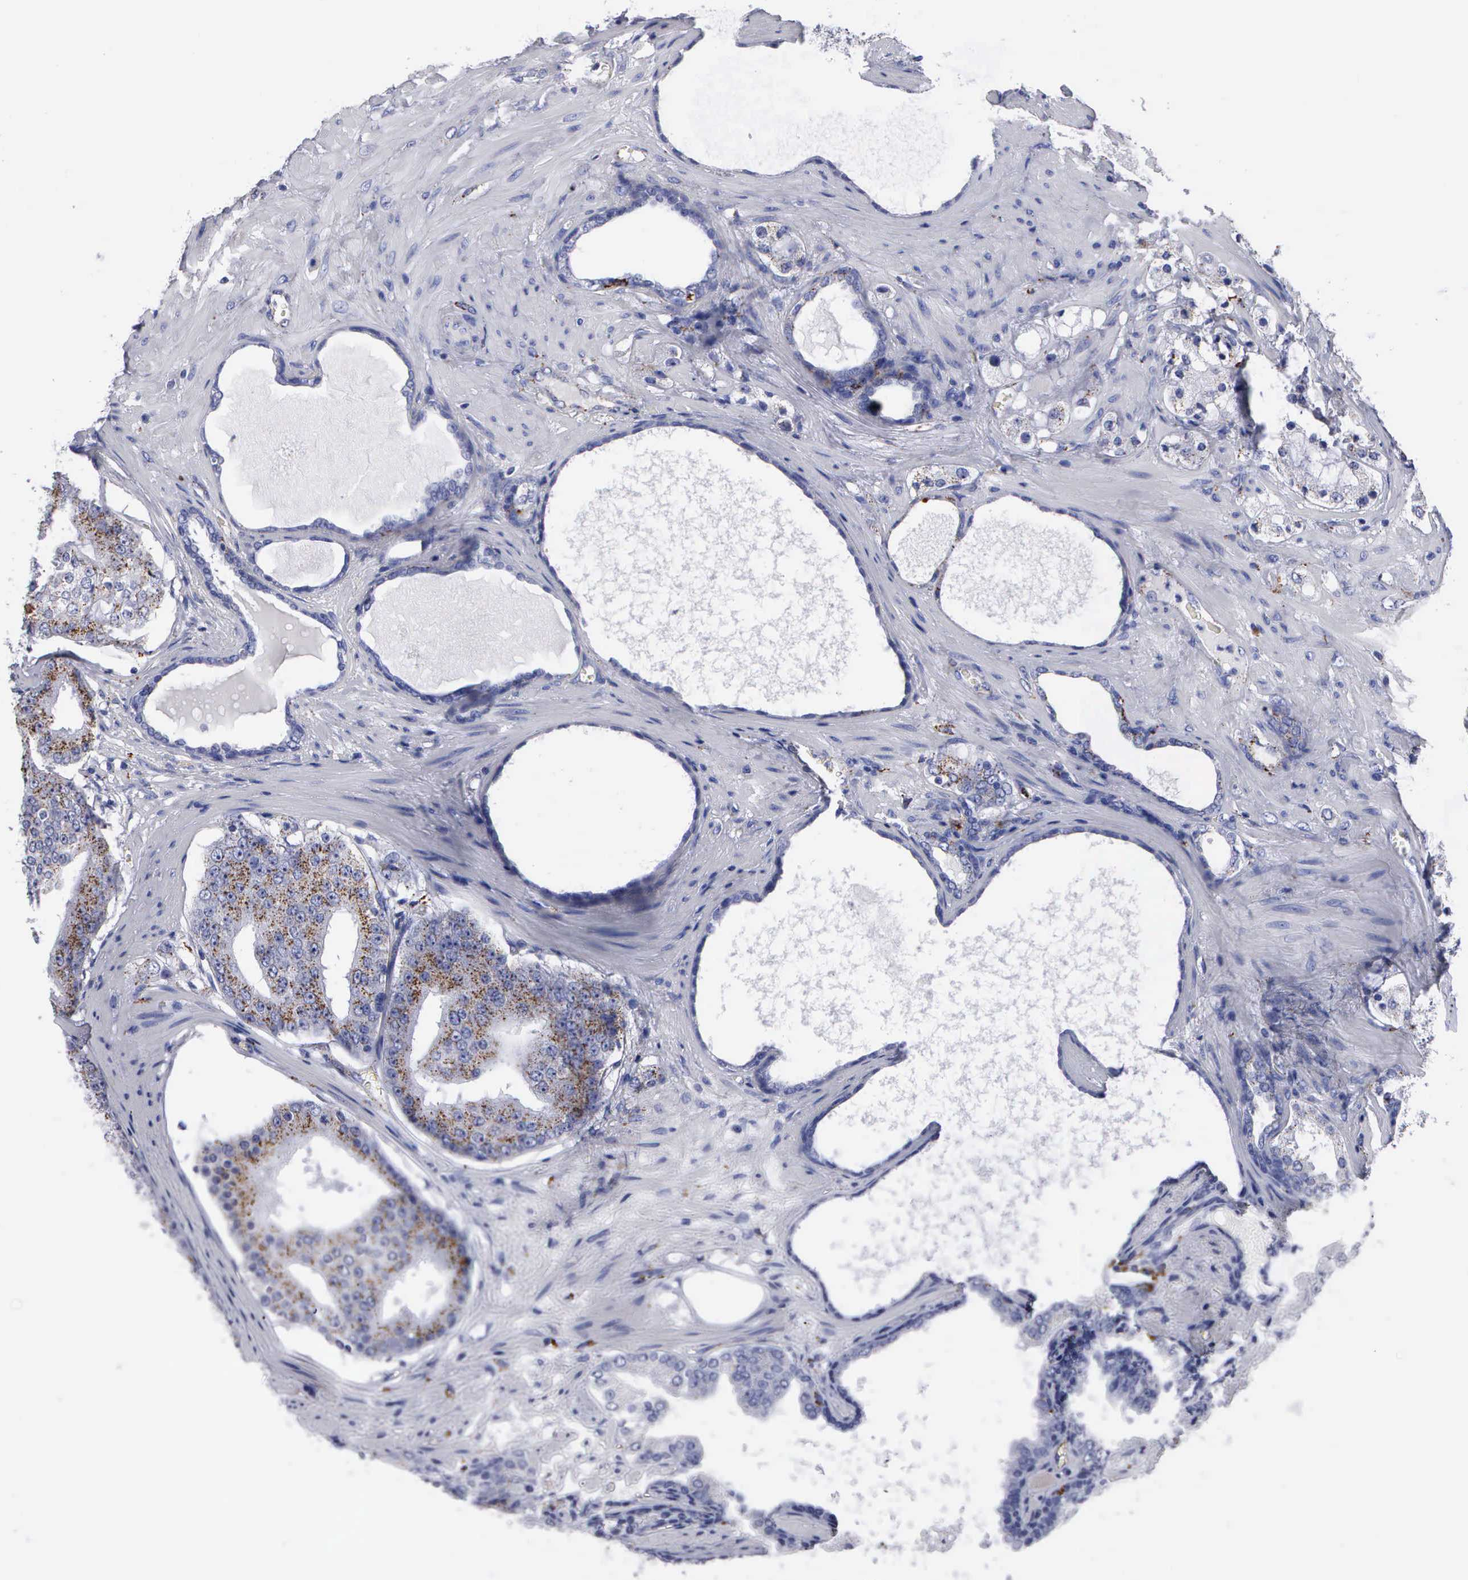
{"staining": {"intensity": "moderate", "quantity": "25%-75%", "location": "cytoplasmic/membranous"}, "tissue": "prostate cancer", "cell_type": "Tumor cells", "image_type": "cancer", "snomed": [{"axis": "morphology", "description": "Adenocarcinoma, High grade"}, {"axis": "topography", "description": "Prostate"}], "caption": "Prostate cancer (adenocarcinoma (high-grade)) stained for a protein (brown) exhibits moderate cytoplasmic/membranous positive staining in about 25%-75% of tumor cells.", "gene": "CTSL", "patient": {"sex": "male", "age": 68}}